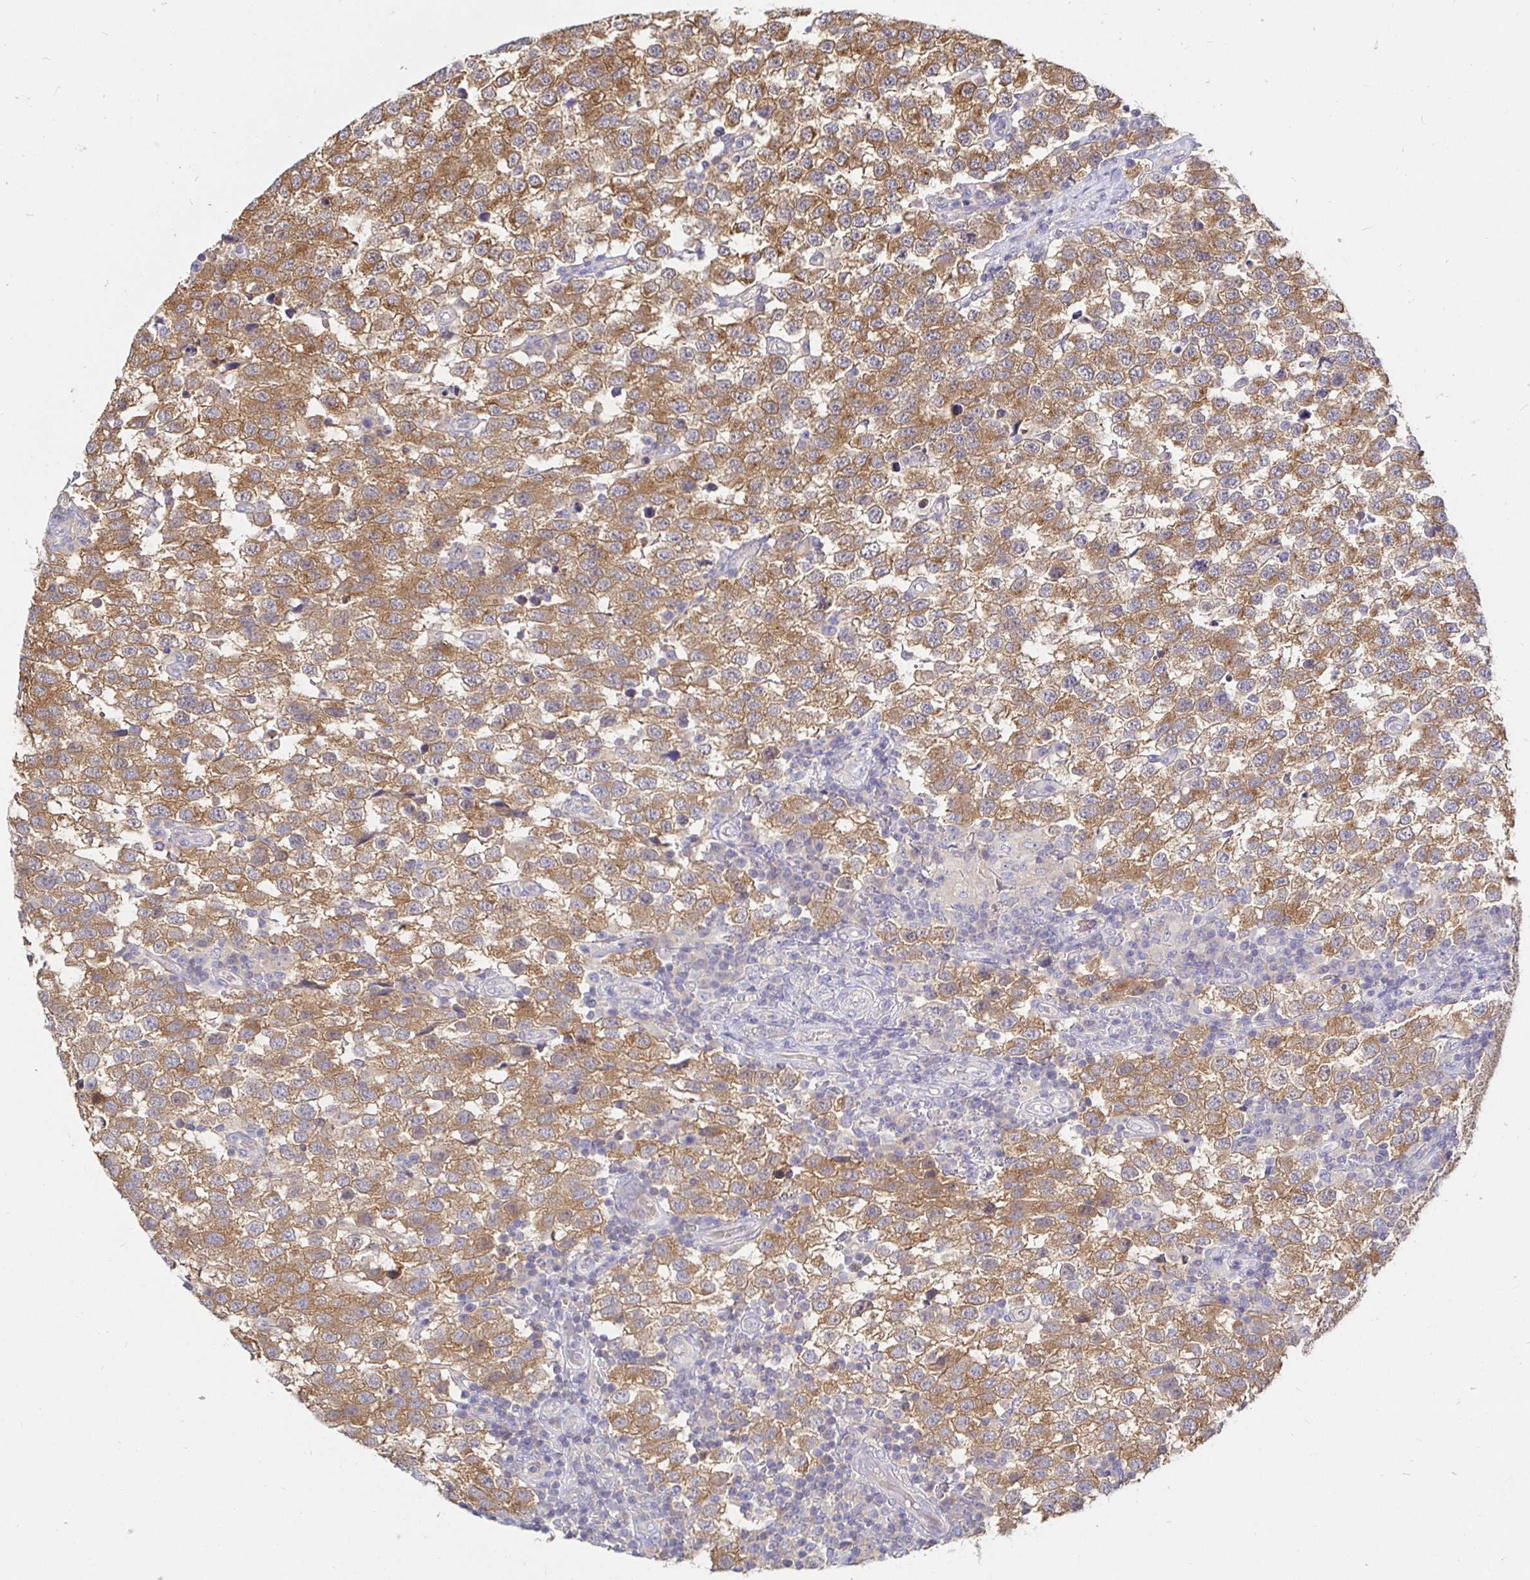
{"staining": {"intensity": "moderate", "quantity": ">75%", "location": "cytoplasmic/membranous"}, "tissue": "testis cancer", "cell_type": "Tumor cells", "image_type": "cancer", "snomed": [{"axis": "morphology", "description": "Seminoma, NOS"}, {"axis": "topography", "description": "Testis"}], "caption": "Immunohistochemistry (IHC) of testis cancer displays medium levels of moderate cytoplasmic/membranous positivity in approximately >75% of tumor cells. (brown staining indicates protein expression, while blue staining denotes nuclei).", "gene": "KIF21A", "patient": {"sex": "male", "age": 34}}